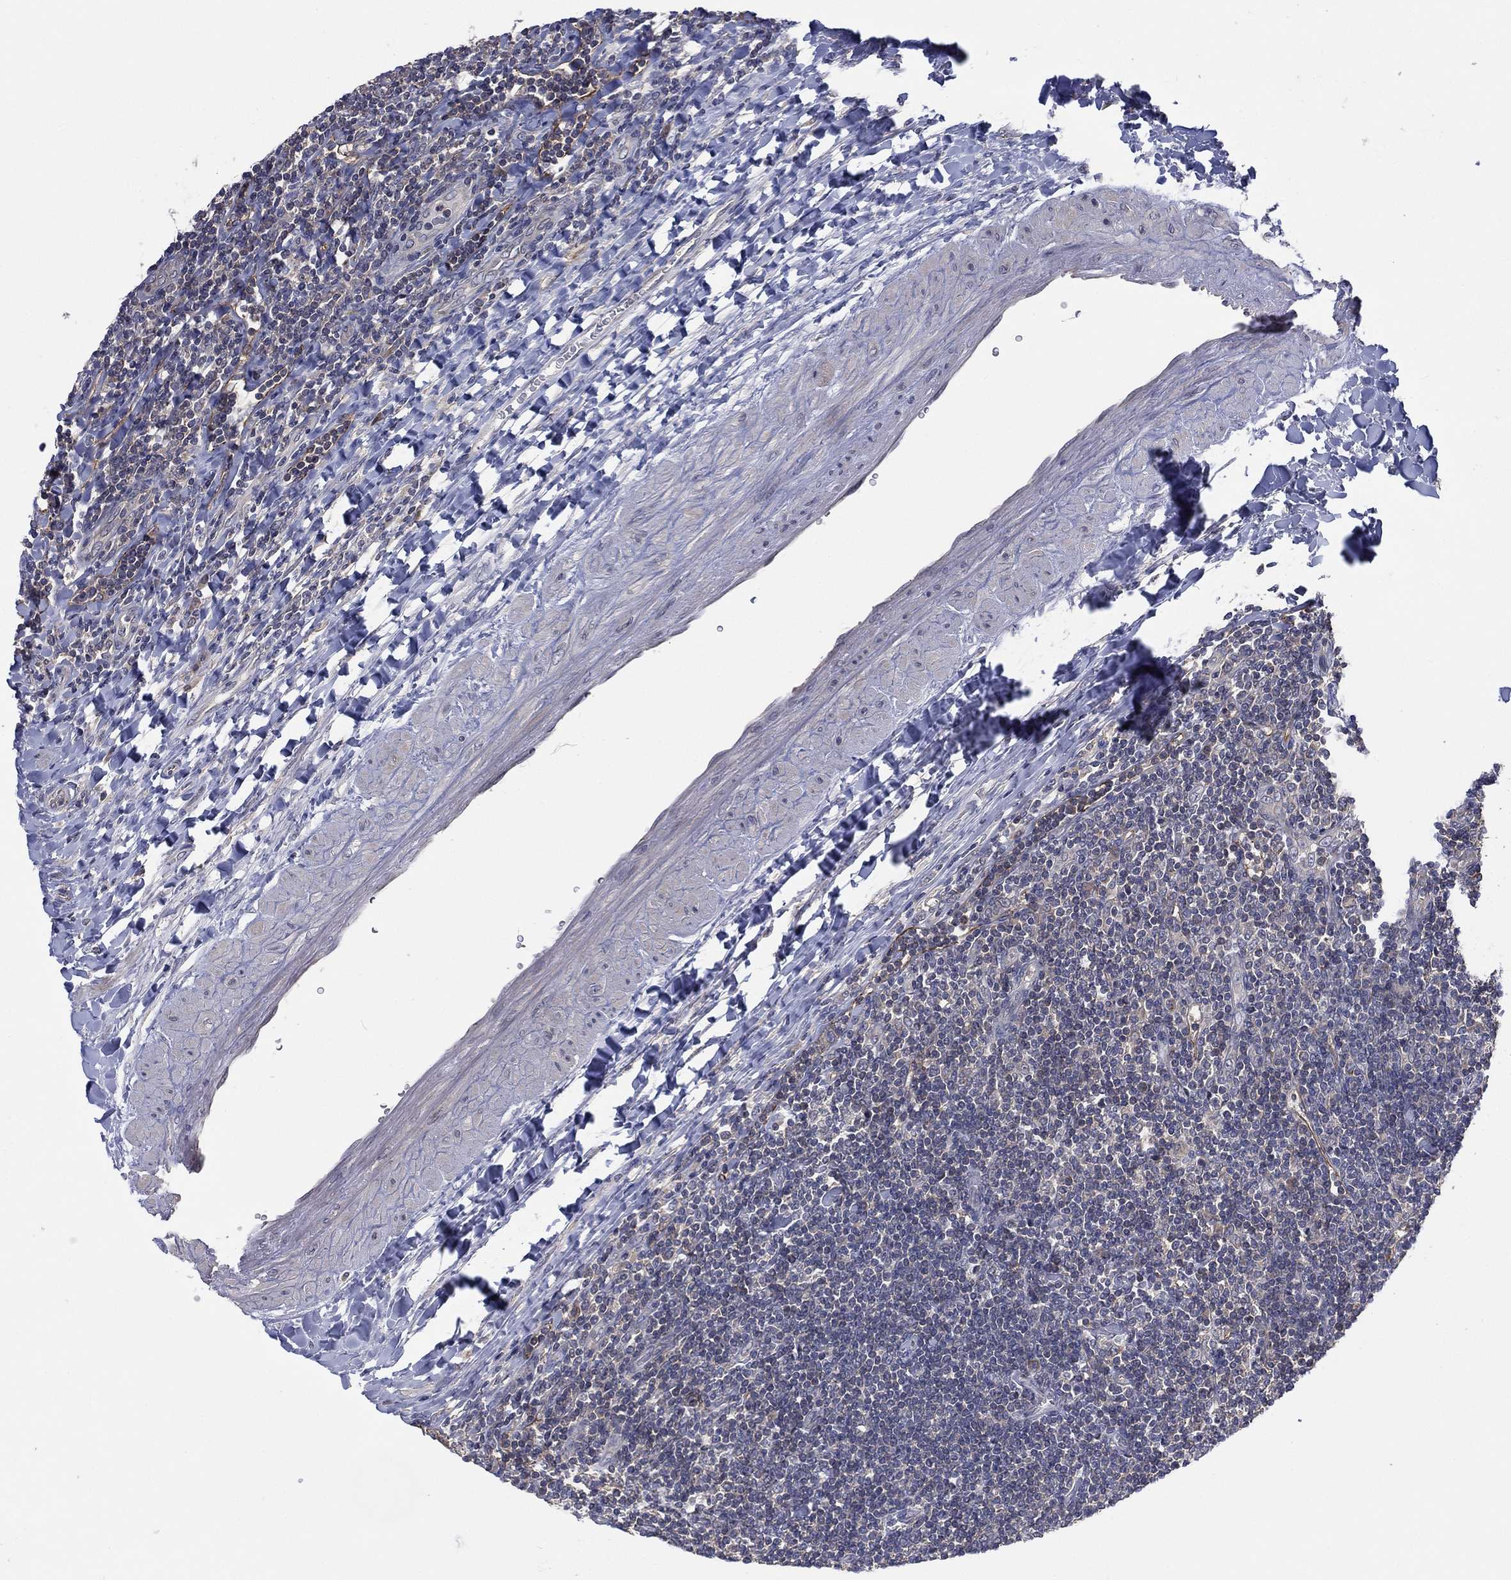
{"staining": {"intensity": "negative", "quantity": "none", "location": "none"}, "tissue": "lymphoma", "cell_type": "Tumor cells", "image_type": "cancer", "snomed": [{"axis": "morphology", "description": "Hodgkin's disease, NOS"}, {"axis": "topography", "description": "Lymph node"}], "caption": "Protein analysis of lymphoma reveals no significant positivity in tumor cells.", "gene": "MPP7", "patient": {"sex": "male", "age": 40}}